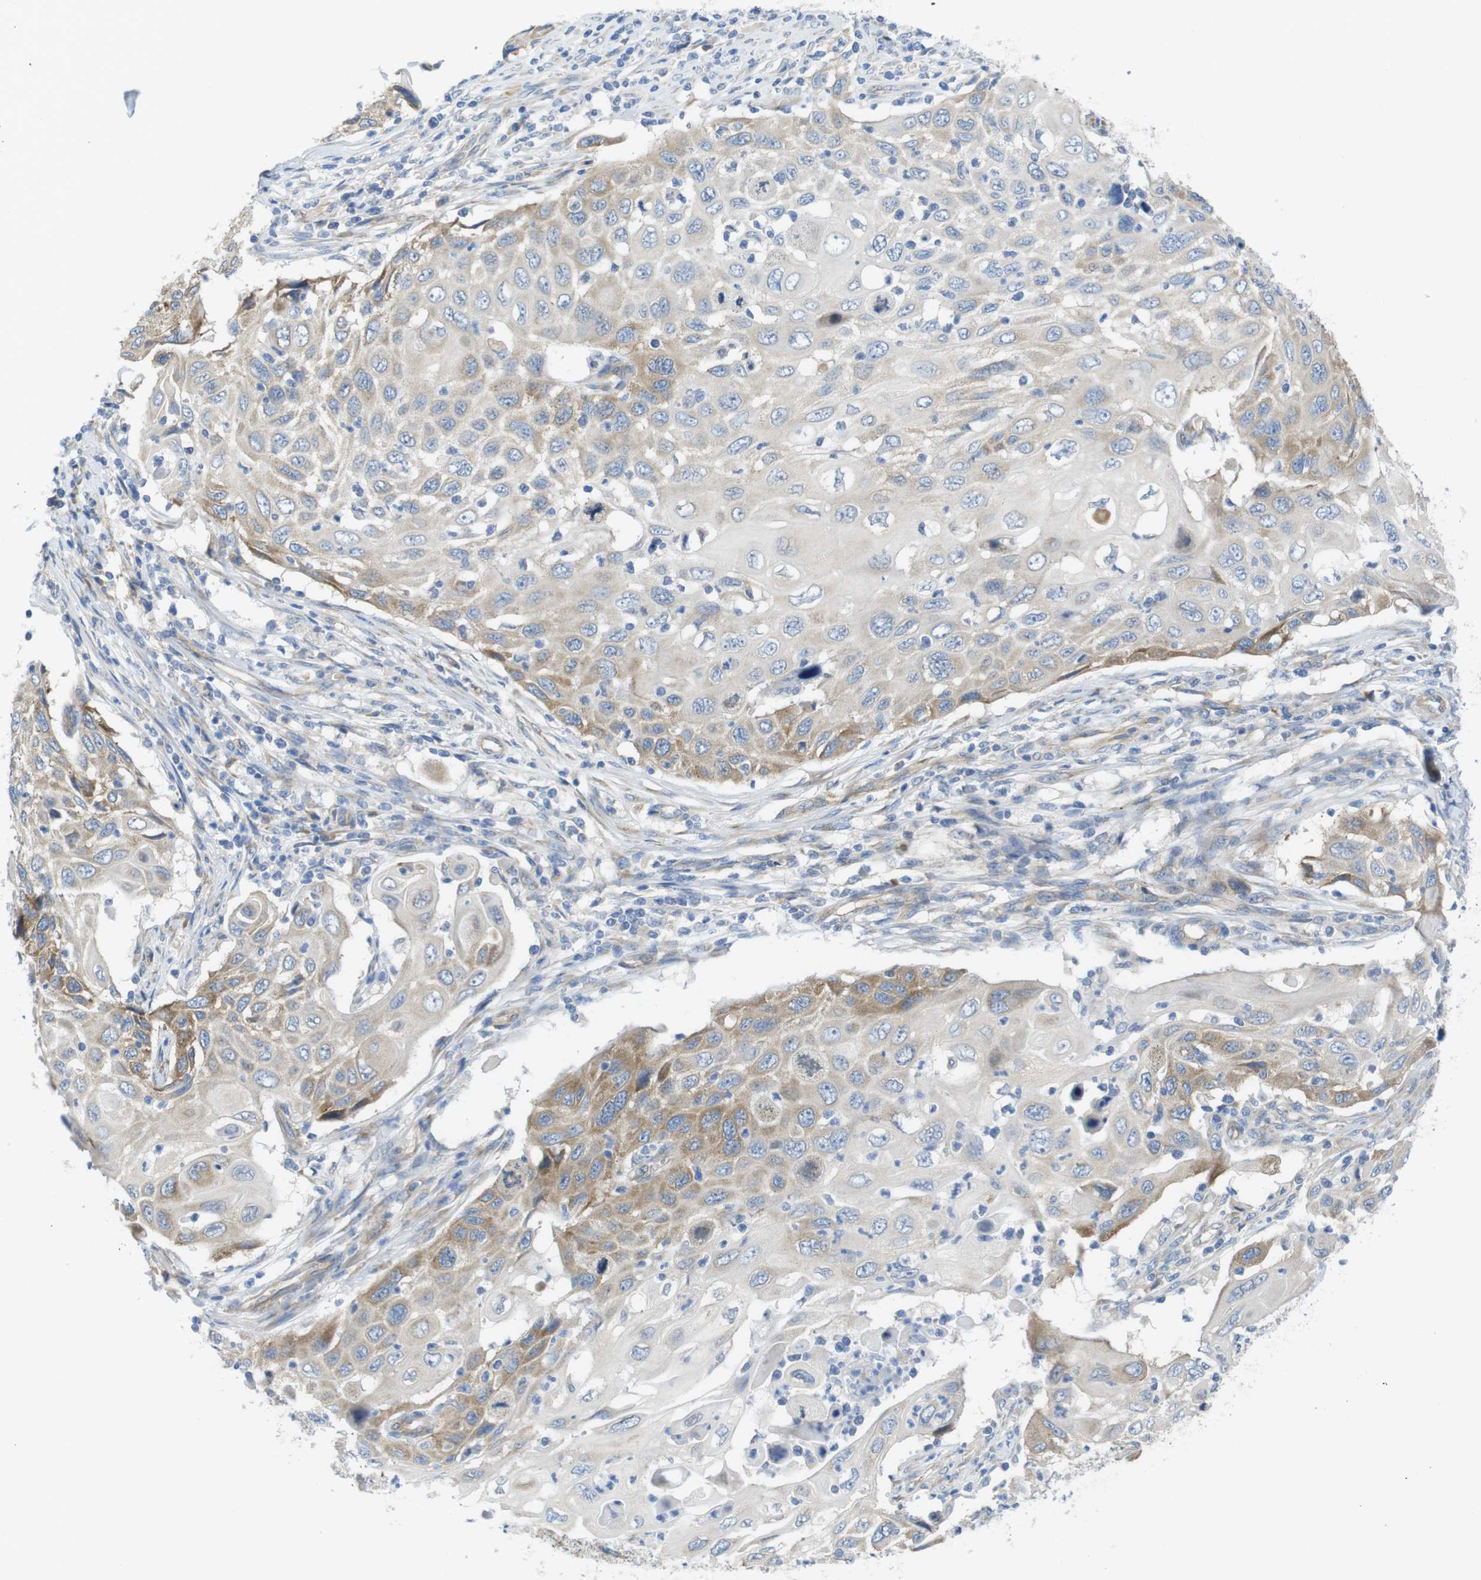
{"staining": {"intensity": "weak", "quantity": ">75%", "location": "cytoplasmic/membranous"}, "tissue": "cervical cancer", "cell_type": "Tumor cells", "image_type": "cancer", "snomed": [{"axis": "morphology", "description": "Squamous cell carcinoma, NOS"}, {"axis": "topography", "description": "Cervix"}], "caption": "Squamous cell carcinoma (cervical) stained with a protein marker shows weak staining in tumor cells.", "gene": "TMEM234", "patient": {"sex": "female", "age": 70}}